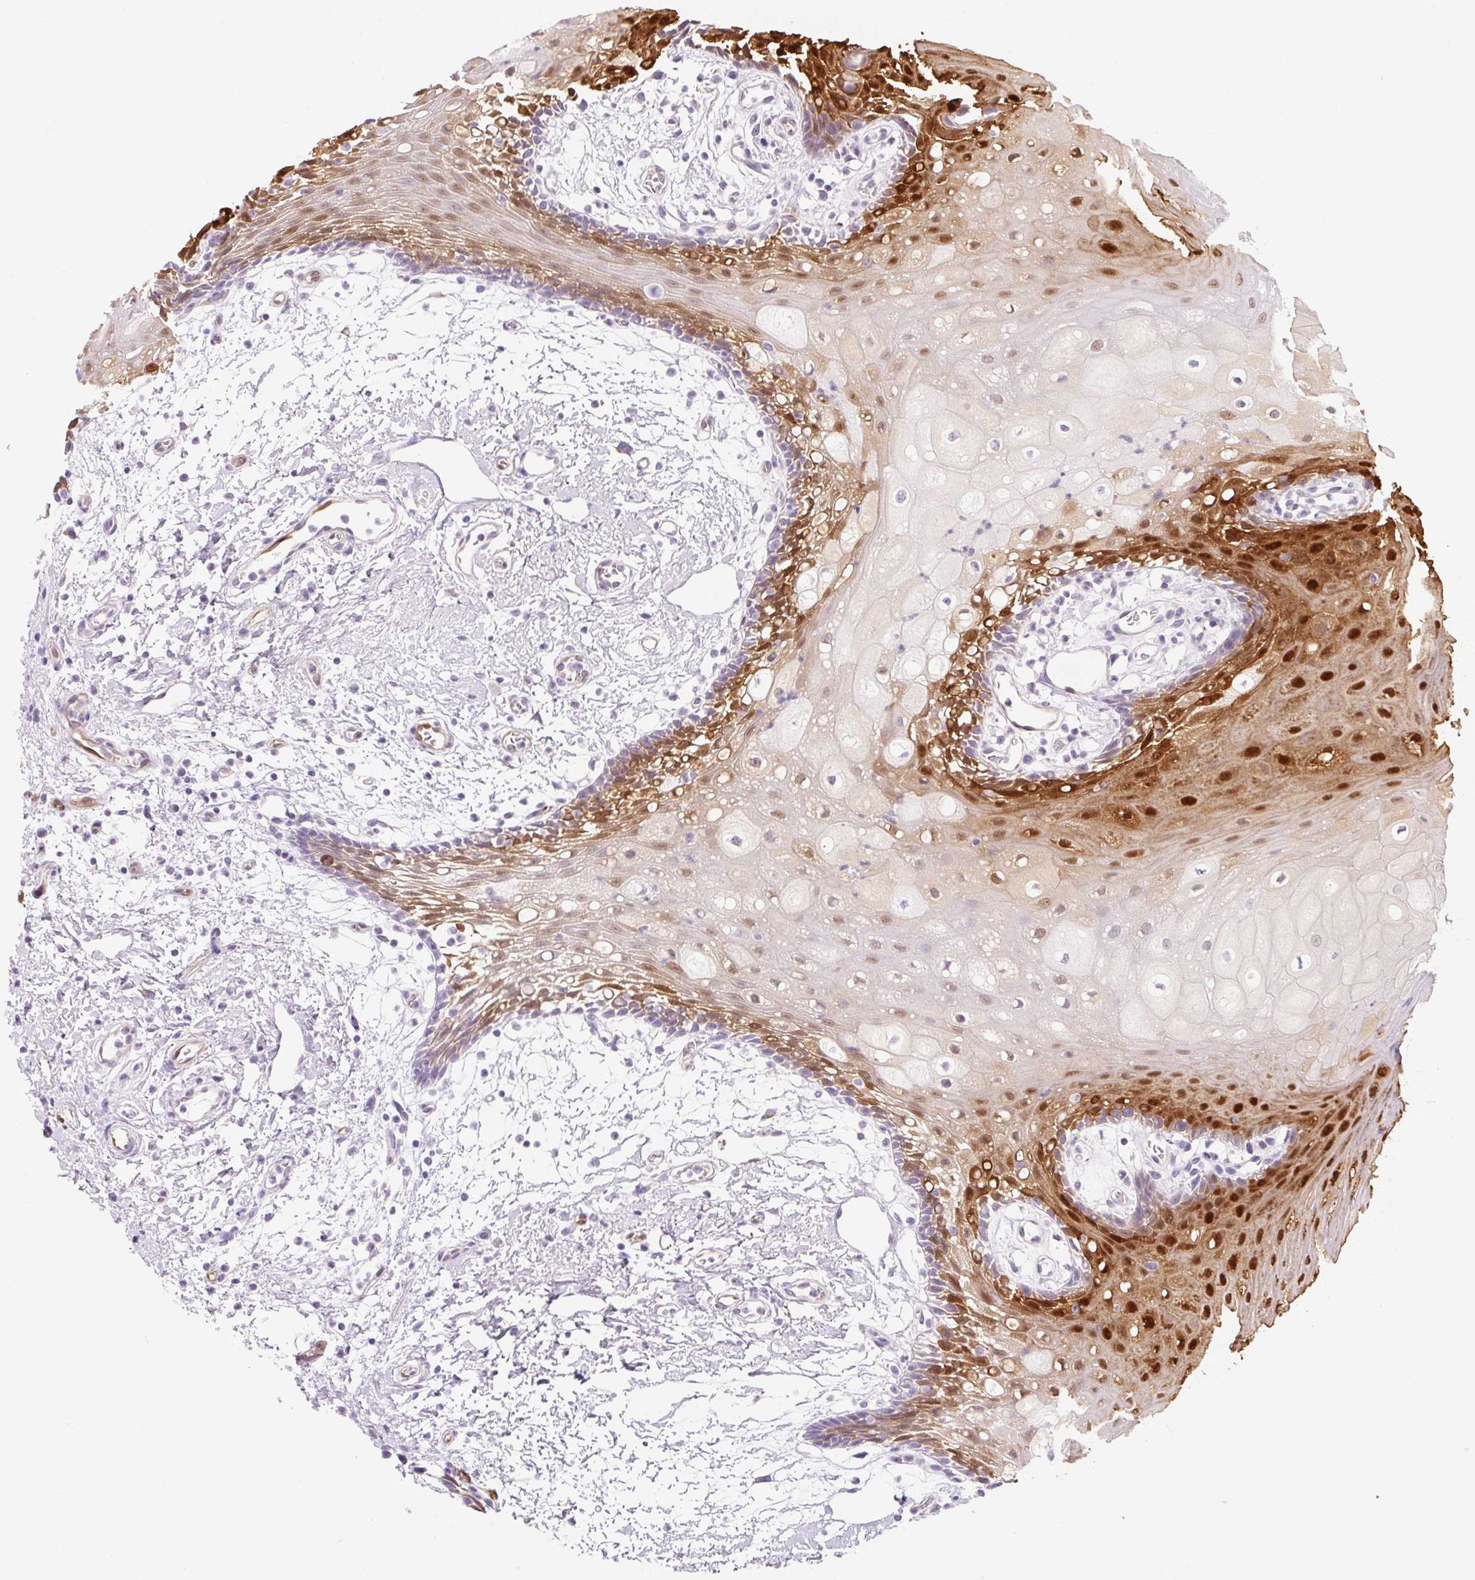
{"staining": {"intensity": "strong", "quantity": "25%-75%", "location": "cytoplasmic/membranous,nuclear"}, "tissue": "oral mucosa", "cell_type": "Squamous epithelial cells", "image_type": "normal", "snomed": [{"axis": "morphology", "description": "Normal tissue, NOS"}, {"axis": "topography", "description": "Oral tissue"}], "caption": "Oral mucosa stained with IHC reveals strong cytoplasmic/membranous,nuclear staining in approximately 25%-75% of squamous epithelial cells. (Brightfield microscopy of DAB IHC at high magnification).", "gene": "FABP5", "patient": {"sex": "female", "age": 59}}